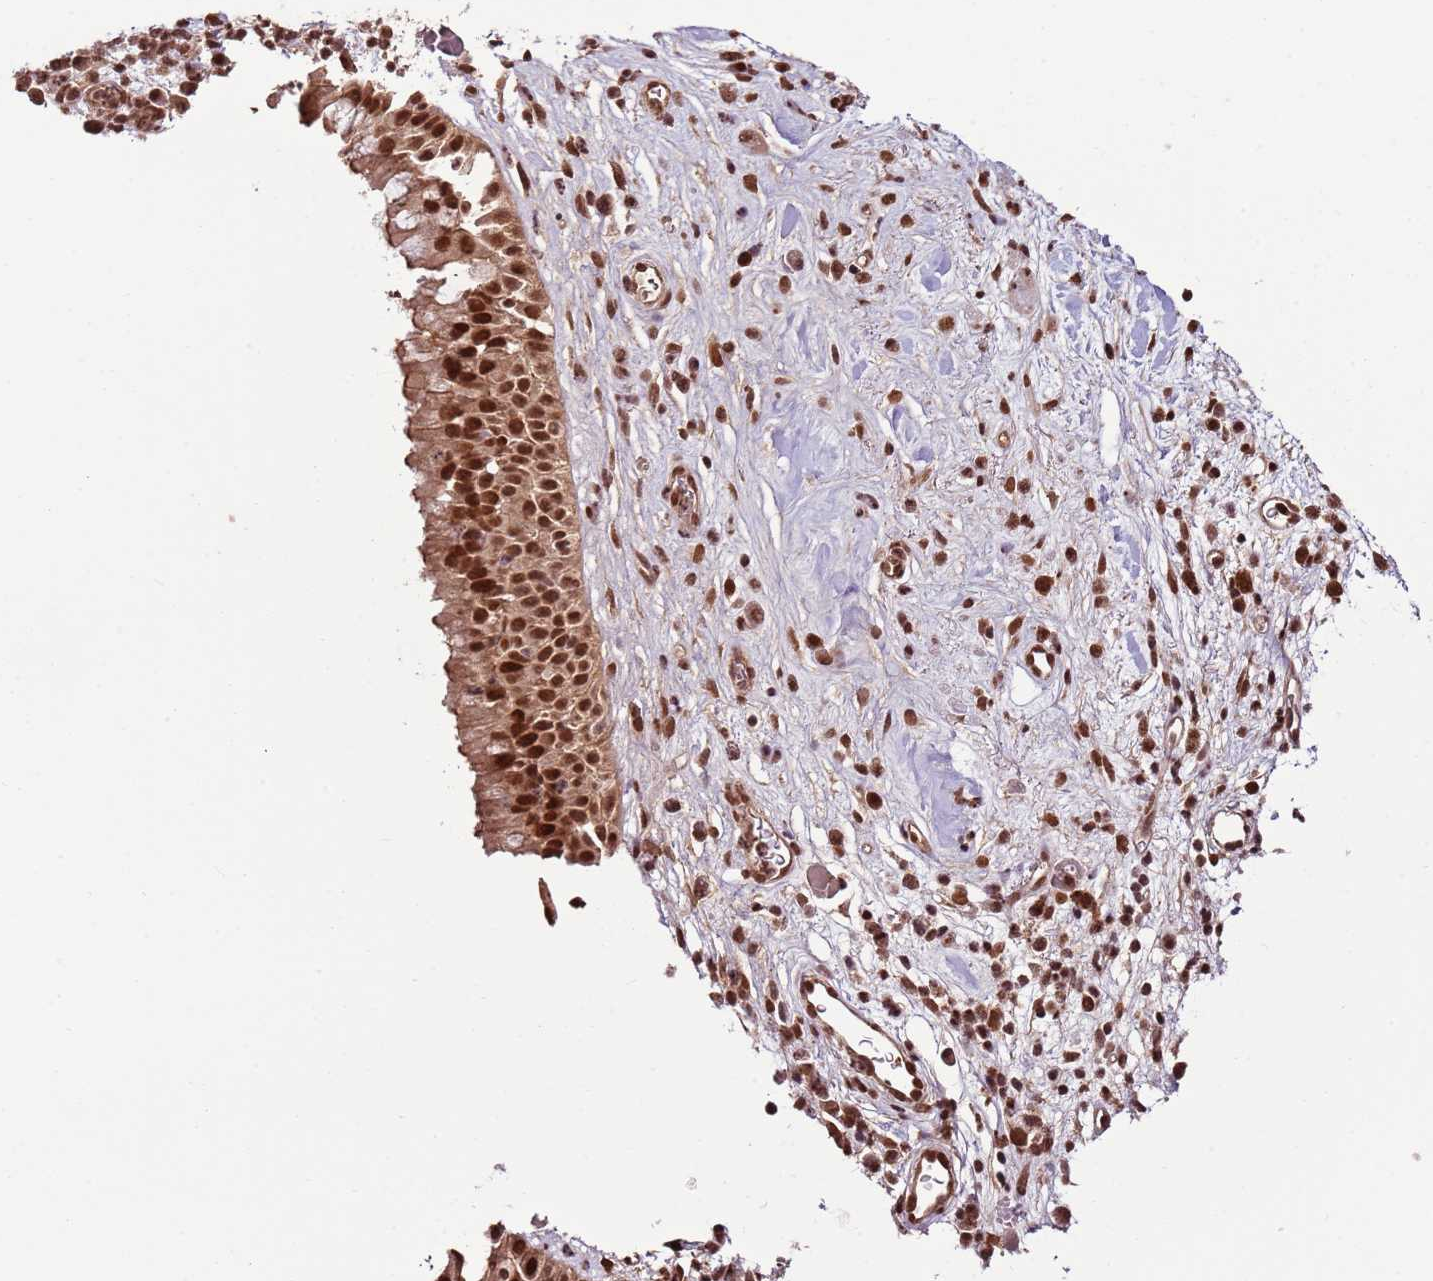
{"staining": {"intensity": "strong", "quantity": ">75%", "location": "cytoplasmic/membranous,nuclear"}, "tissue": "nasopharynx", "cell_type": "Respiratory epithelial cells", "image_type": "normal", "snomed": [{"axis": "morphology", "description": "Normal tissue, NOS"}, {"axis": "morphology", "description": "Squamous cell carcinoma, NOS"}, {"axis": "topography", "description": "Nasopharynx"}, {"axis": "topography", "description": "Head-Neck"}], "caption": "Respiratory epithelial cells reveal high levels of strong cytoplasmic/membranous,nuclear positivity in about >75% of cells in benign nasopharynx.", "gene": "ZBTB12", "patient": {"sex": "male", "age": 85}}